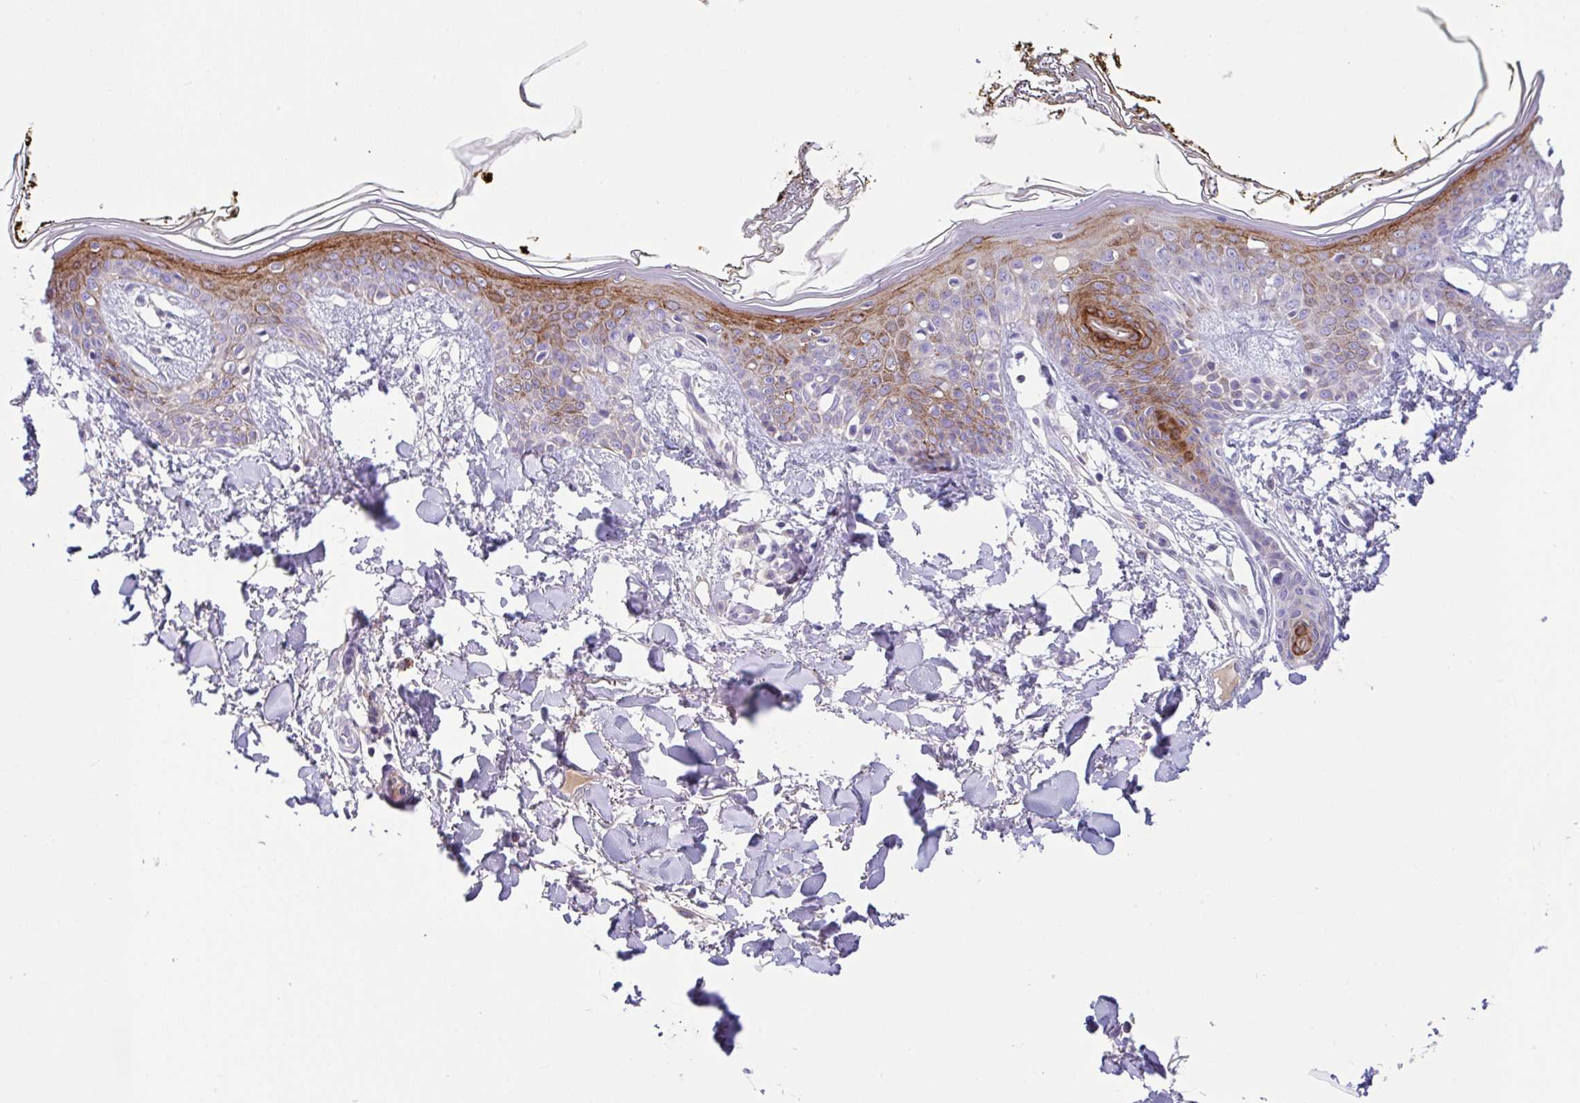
{"staining": {"intensity": "moderate", "quantity": "<25%", "location": "cytoplasmic/membranous"}, "tissue": "skin", "cell_type": "Fibroblasts", "image_type": "normal", "snomed": [{"axis": "morphology", "description": "Normal tissue, NOS"}, {"axis": "topography", "description": "Skin"}], "caption": "Moderate cytoplasmic/membranous protein expression is seen in approximately <25% of fibroblasts in skin.", "gene": "FBXL20", "patient": {"sex": "female", "age": 34}}